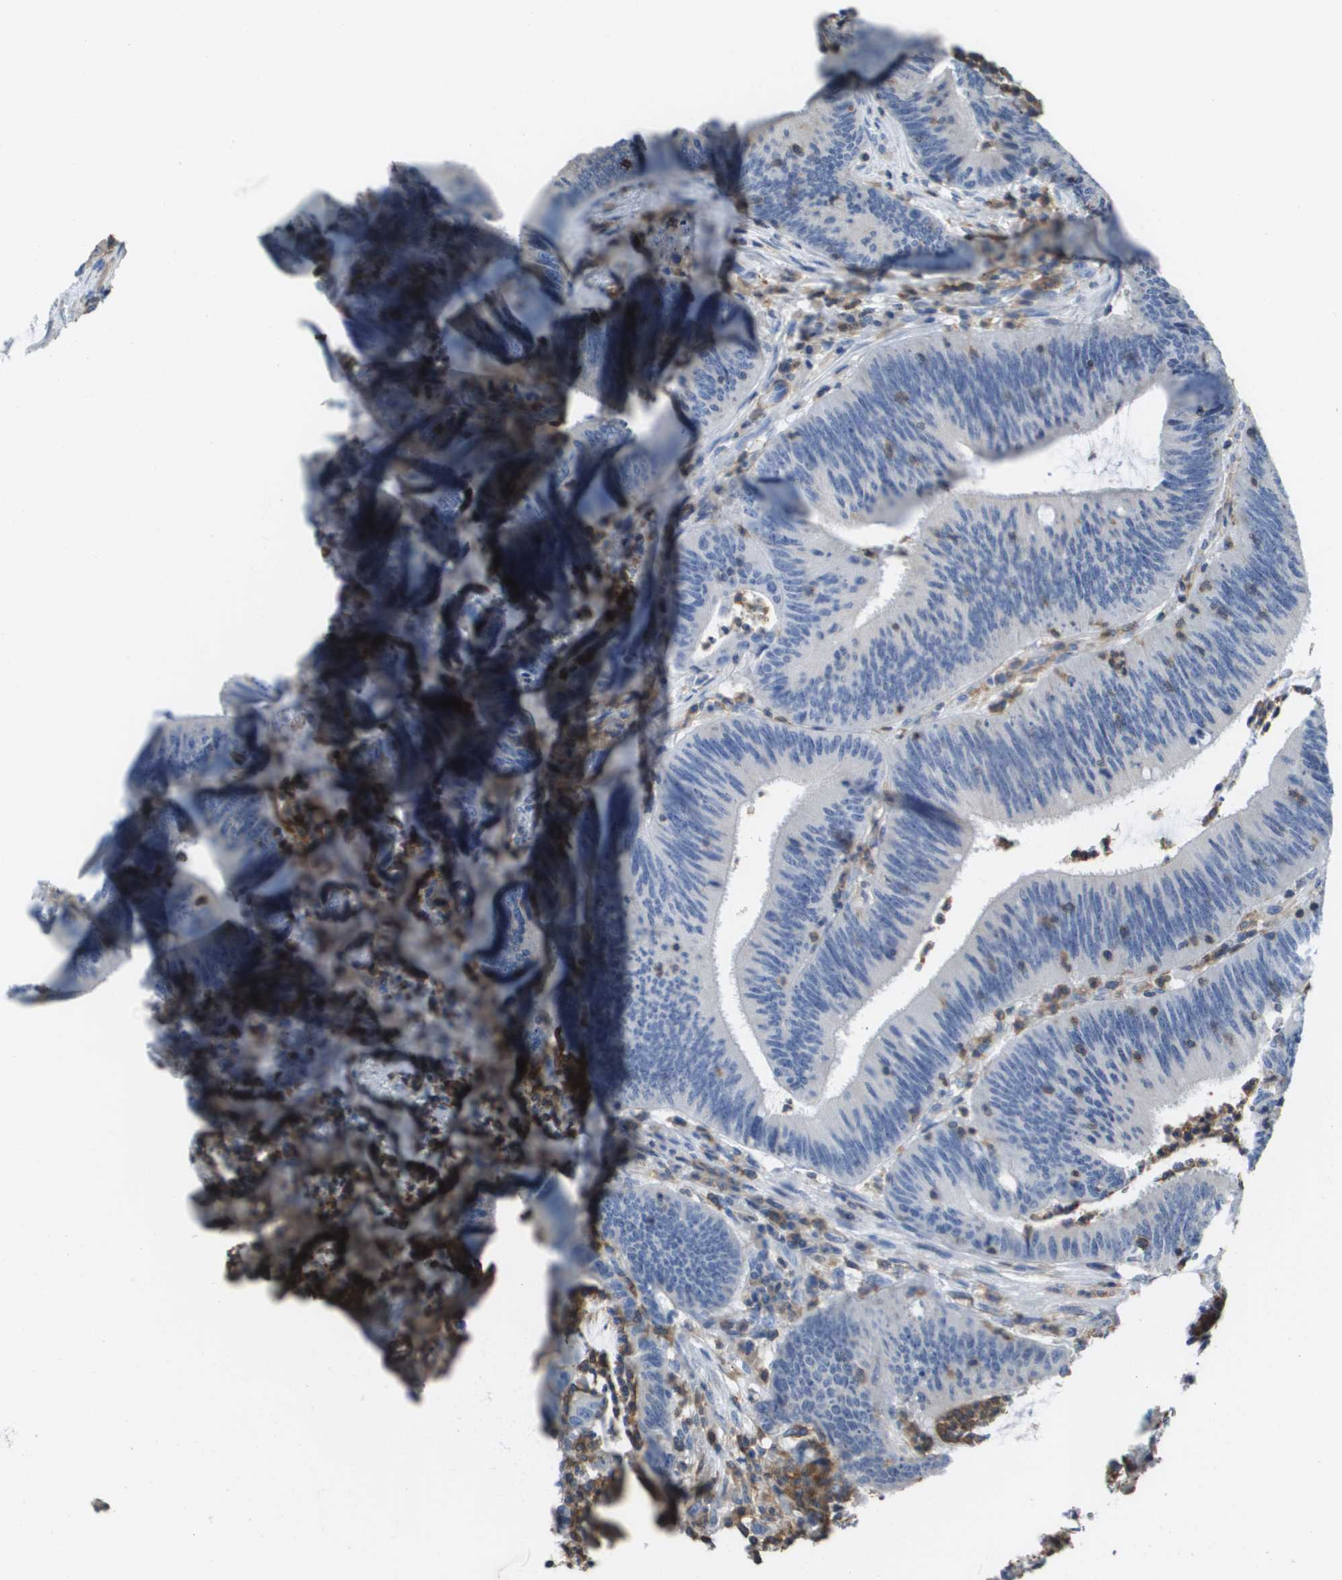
{"staining": {"intensity": "negative", "quantity": "none", "location": "none"}, "tissue": "colorectal cancer", "cell_type": "Tumor cells", "image_type": "cancer", "snomed": [{"axis": "morphology", "description": "Normal tissue, NOS"}, {"axis": "morphology", "description": "Adenocarcinoma, NOS"}, {"axis": "topography", "description": "Rectum"}], "caption": "IHC image of colorectal cancer (adenocarcinoma) stained for a protein (brown), which exhibits no staining in tumor cells. Nuclei are stained in blue.", "gene": "RCSD1", "patient": {"sex": "female", "age": 66}}